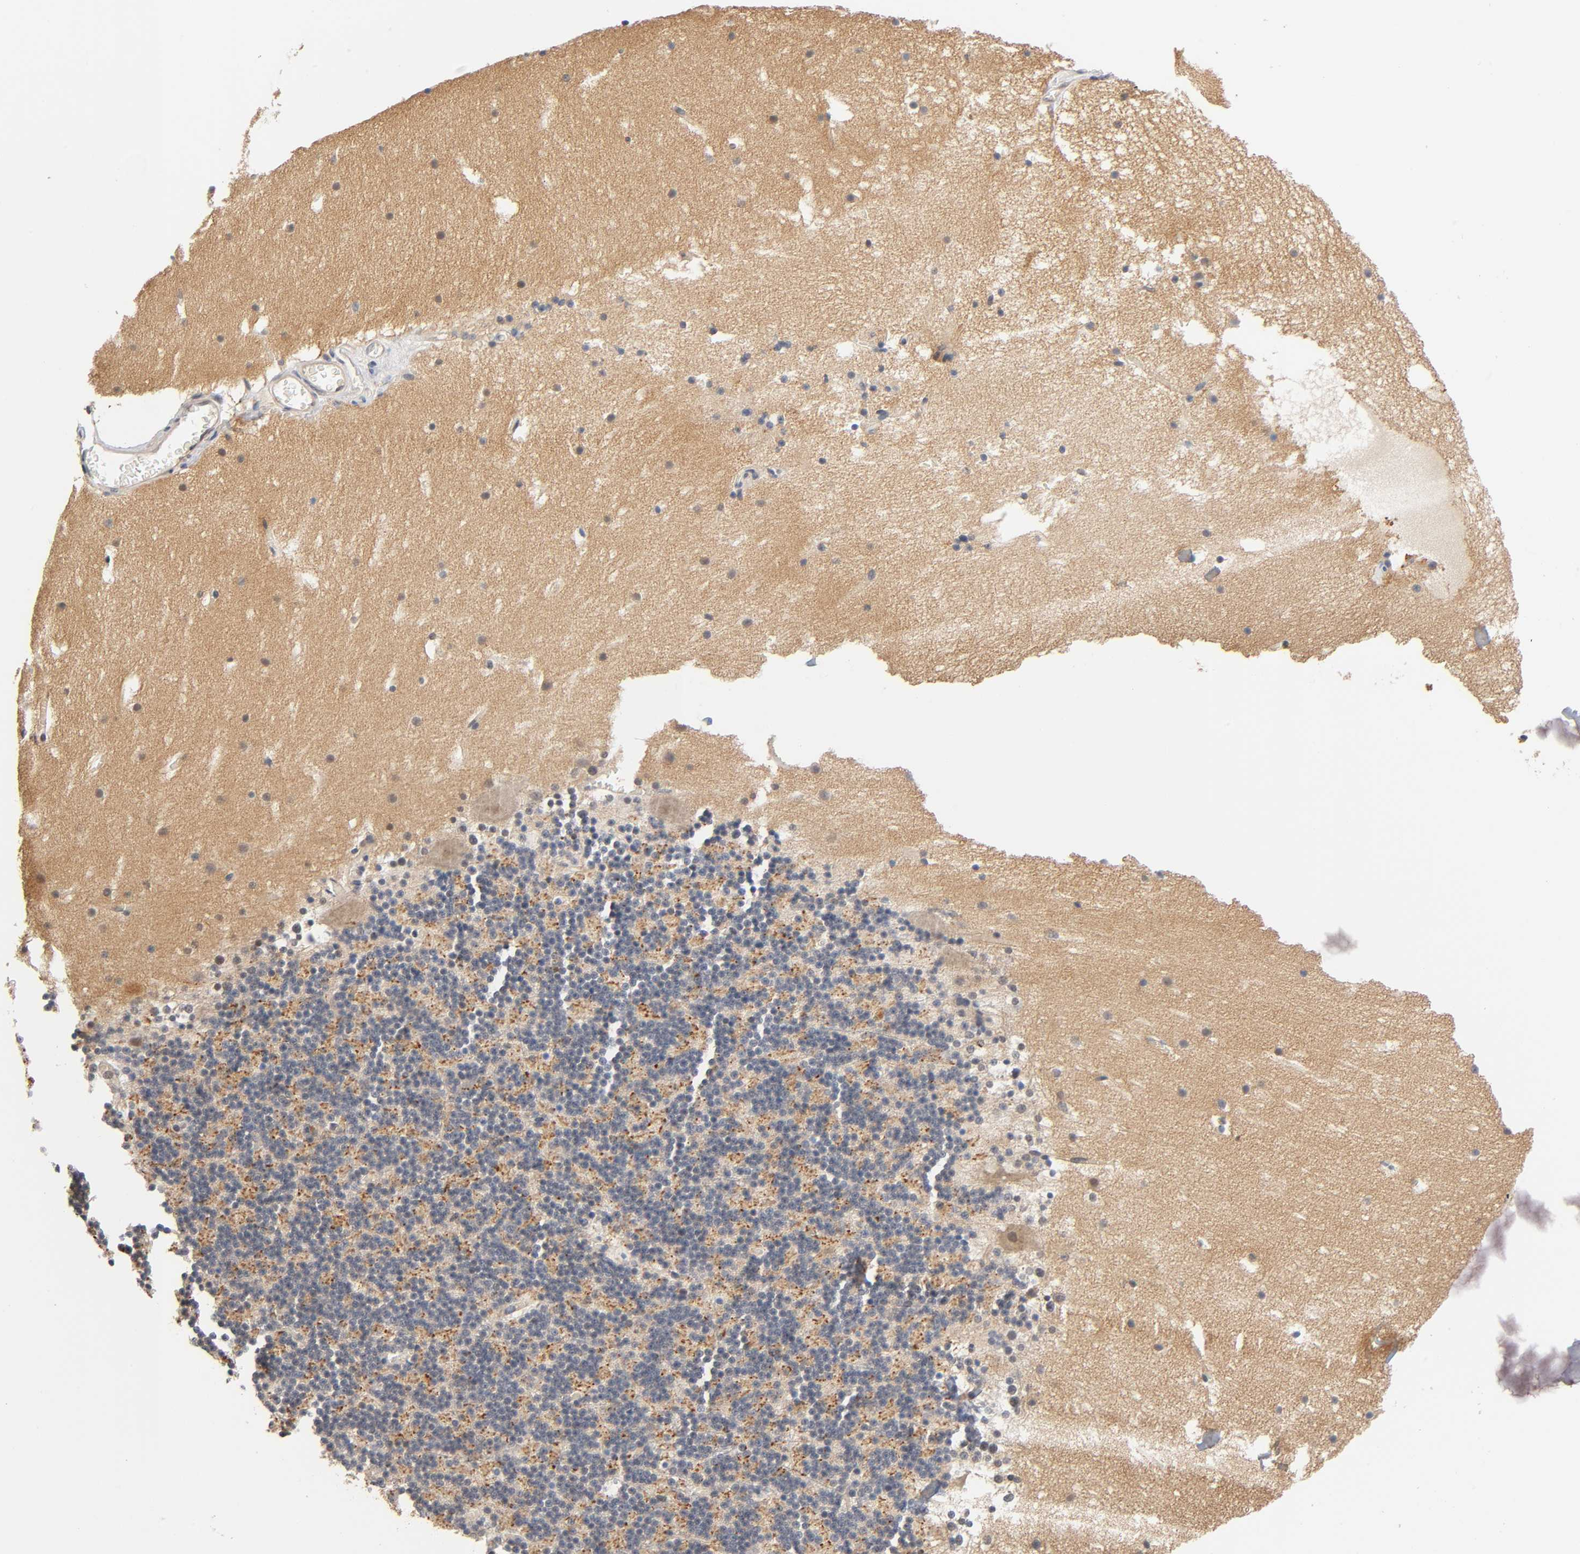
{"staining": {"intensity": "moderate", "quantity": ">75%", "location": "cytoplasmic/membranous"}, "tissue": "cerebellum", "cell_type": "Cells in granular layer", "image_type": "normal", "snomed": [{"axis": "morphology", "description": "Normal tissue, NOS"}, {"axis": "topography", "description": "Cerebellum"}], "caption": "Immunohistochemical staining of unremarkable cerebellum reveals >75% levels of moderate cytoplasmic/membranous protein positivity in approximately >75% of cells in granular layer.", "gene": "PRKAB1", "patient": {"sex": "male", "age": 45}}